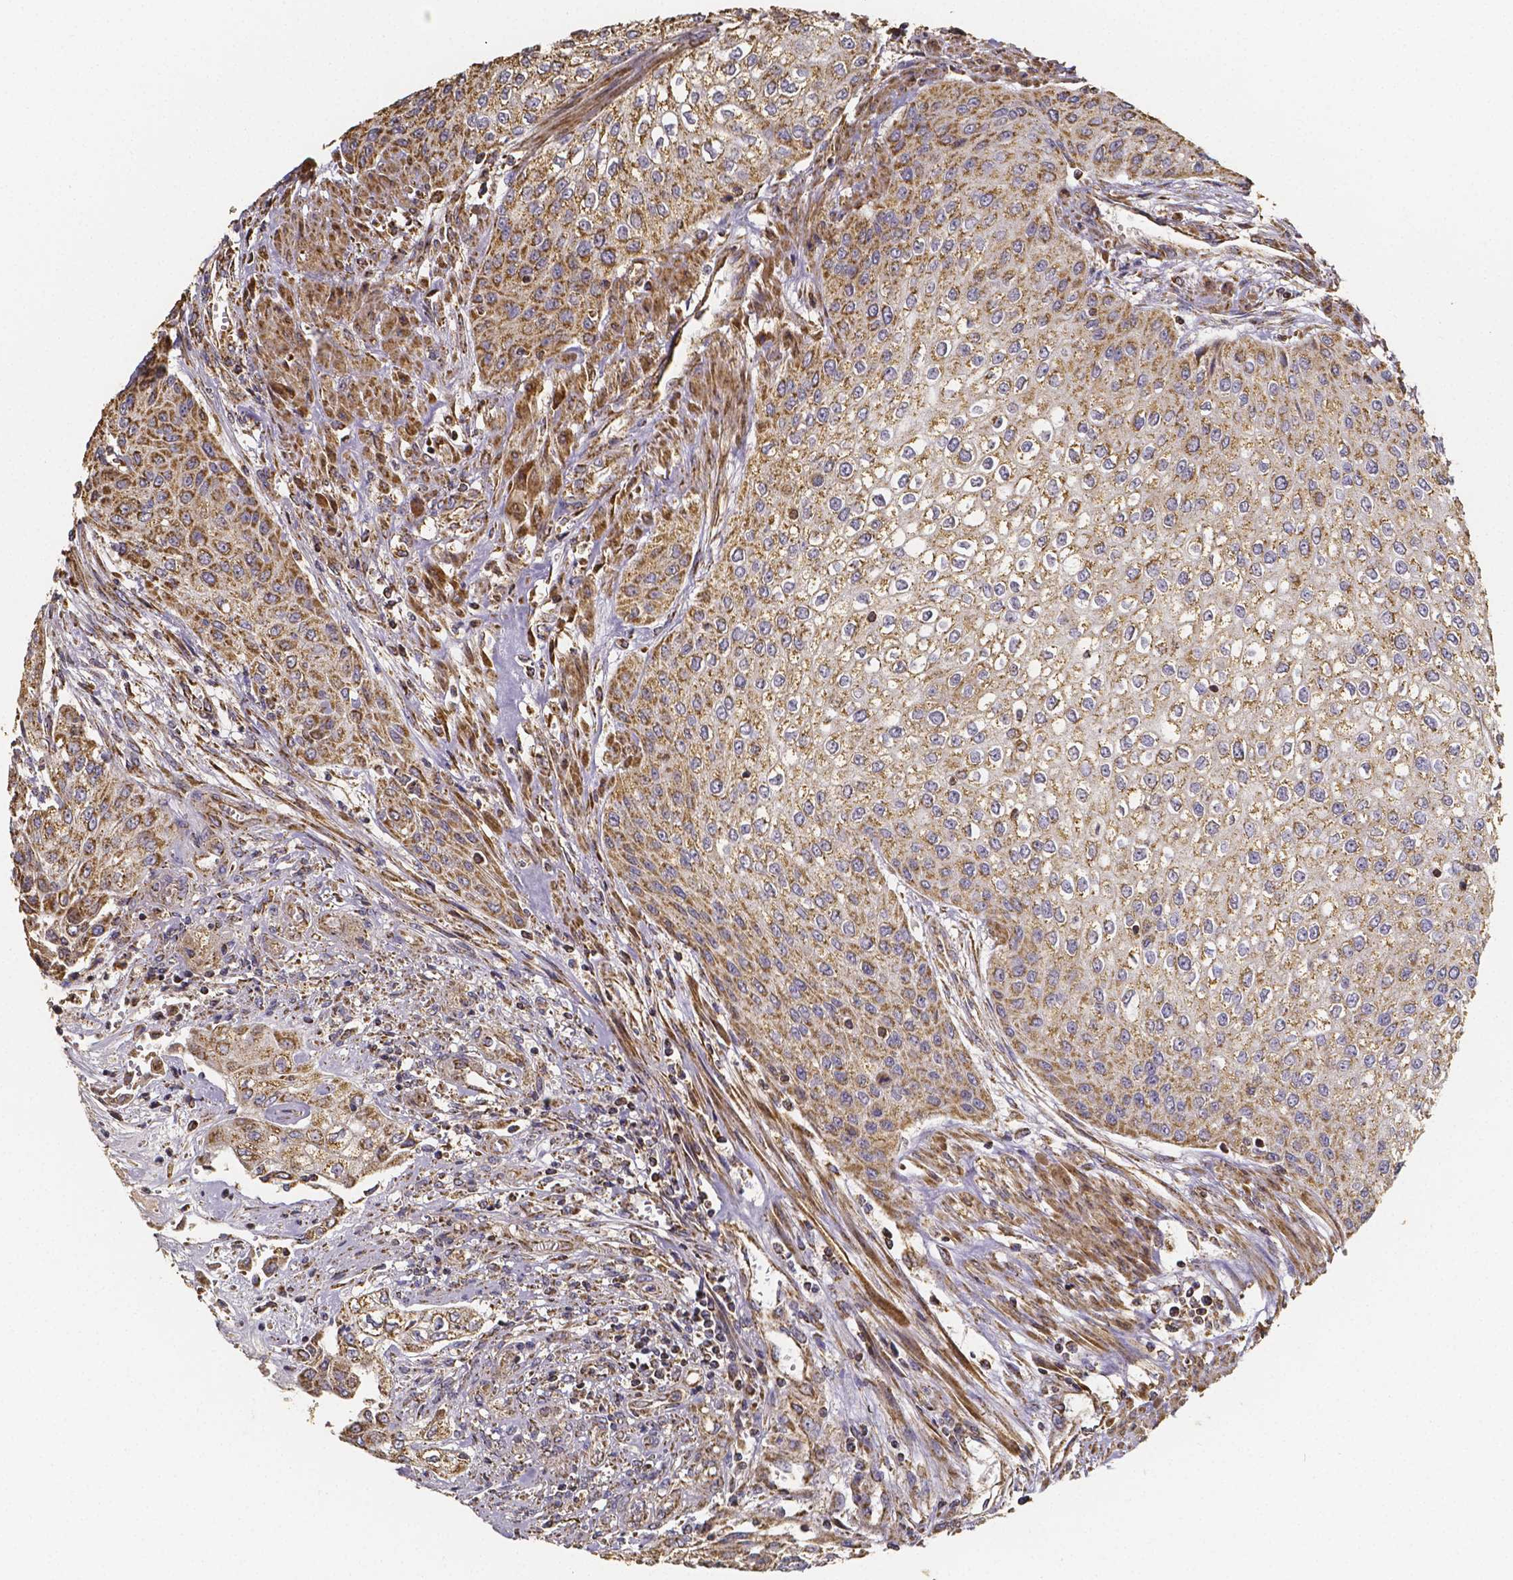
{"staining": {"intensity": "moderate", "quantity": ">75%", "location": "cytoplasmic/membranous"}, "tissue": "urothelial cancer", "cell_type": "Tumor cells", "image_type": "cancer", "snomed": [{"axis": "morphology", "description": "Urothelial carcinoma, High grade"}, {"axis": "topography", "description": "Urinary bladder"}], "caption": "Human urothelial cancer stained with a brown dye demonstrates moderate cytoplasmic/membranous positive expression in approximately >75% of tumor cells.", "gene": "SLC35D2", "patient": {"sex": "male", "age": 62}}